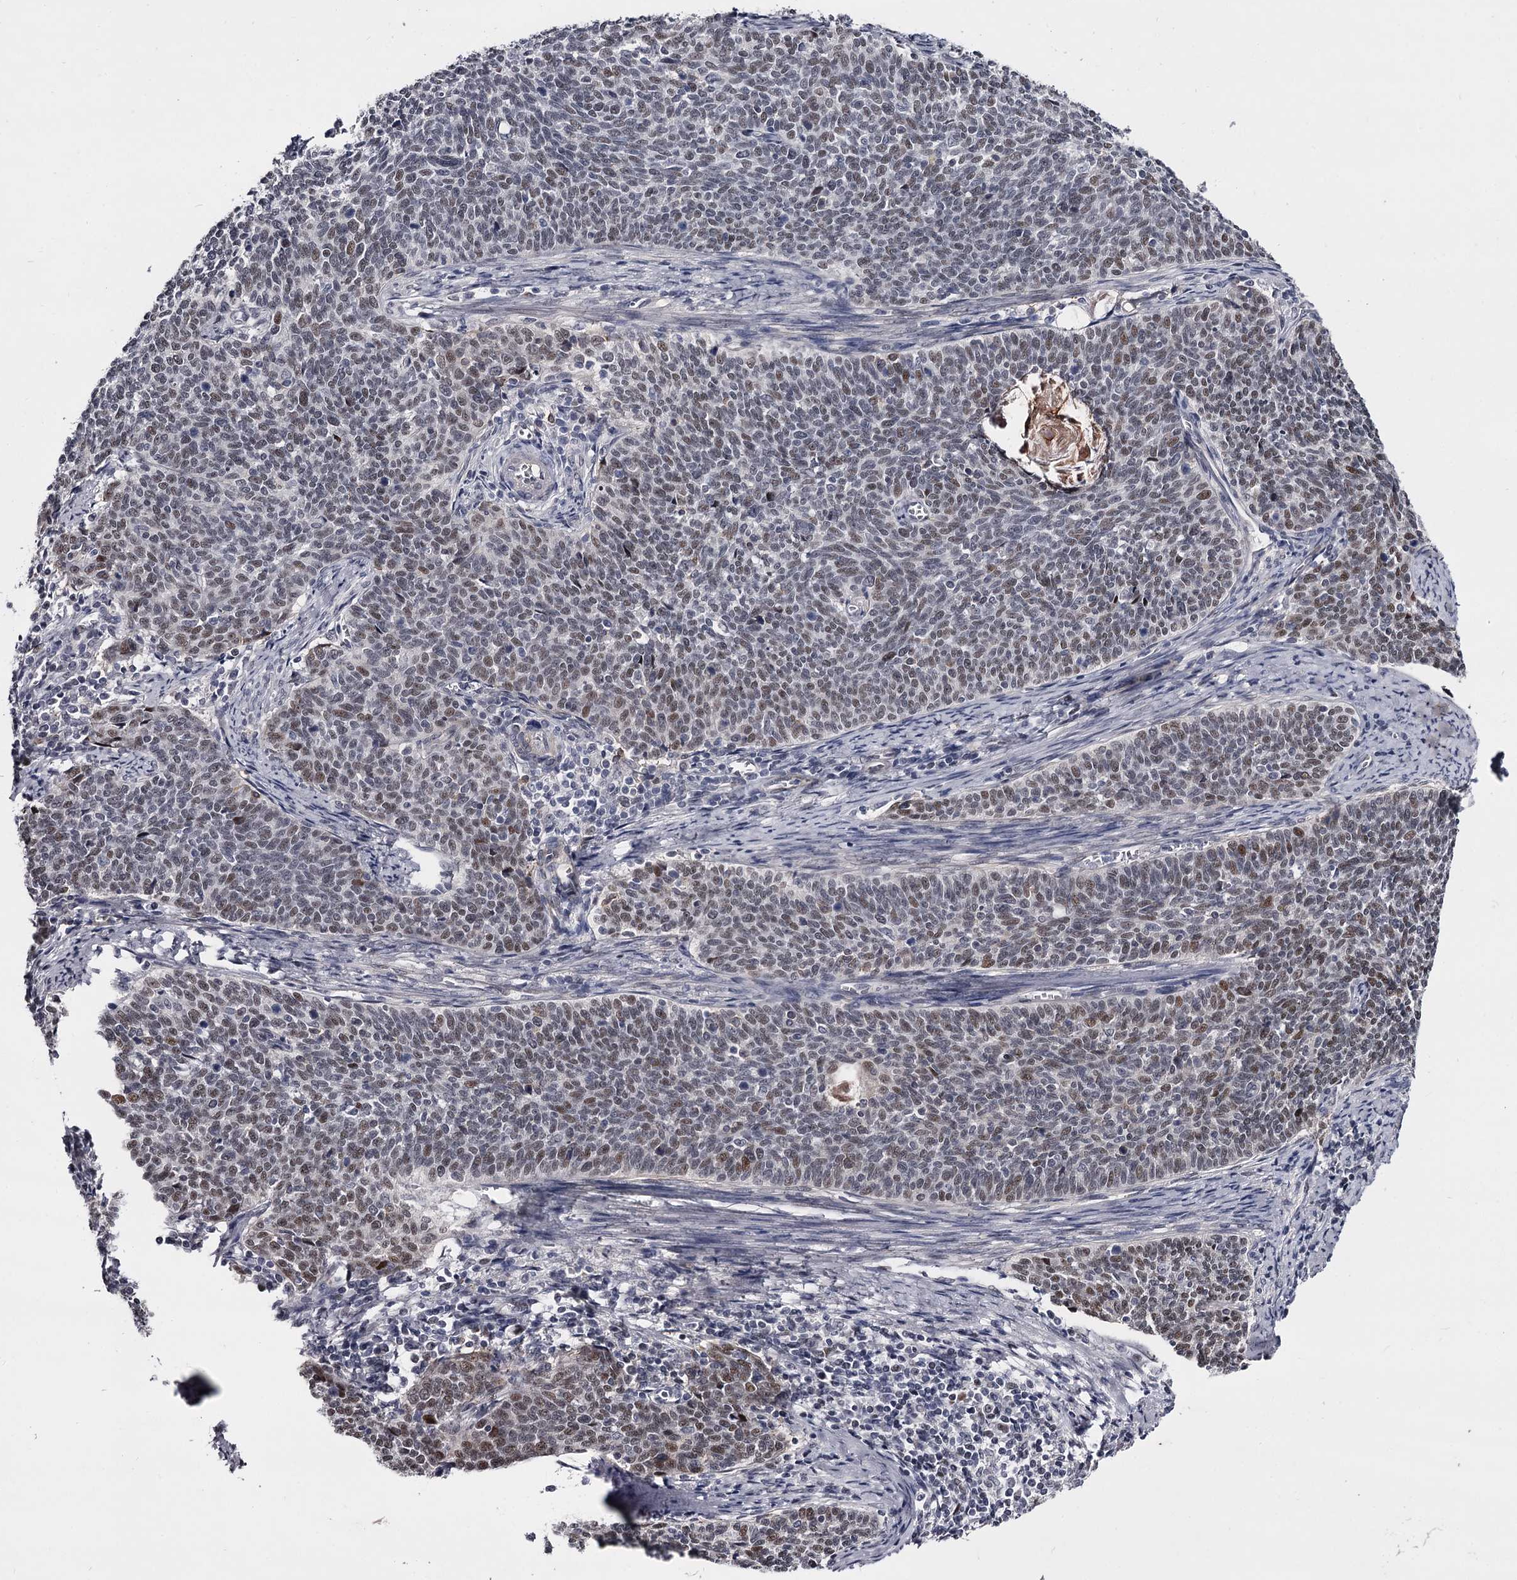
{"staining": {"intensity": "weak", "quantity": "<25%", "location": "nuclear"}, "tissue": "cervical cancer", "cell_type": "Tumor cells", "image_type": "cancer", "snomed": [{"axis": "morphology", "description": "Squamous cell carcinoma, NOS"}, {"axis": "topography", "description": "Cervix"}], "caption": "High magnification brightfield microscopy of cervical cancer stained with DAB (brown) and counterstained with hematoxylin (blue): tumor cells show no significant staining.", "gene": "OVOL2", "patient": {"sex": "female", "age": 39}}